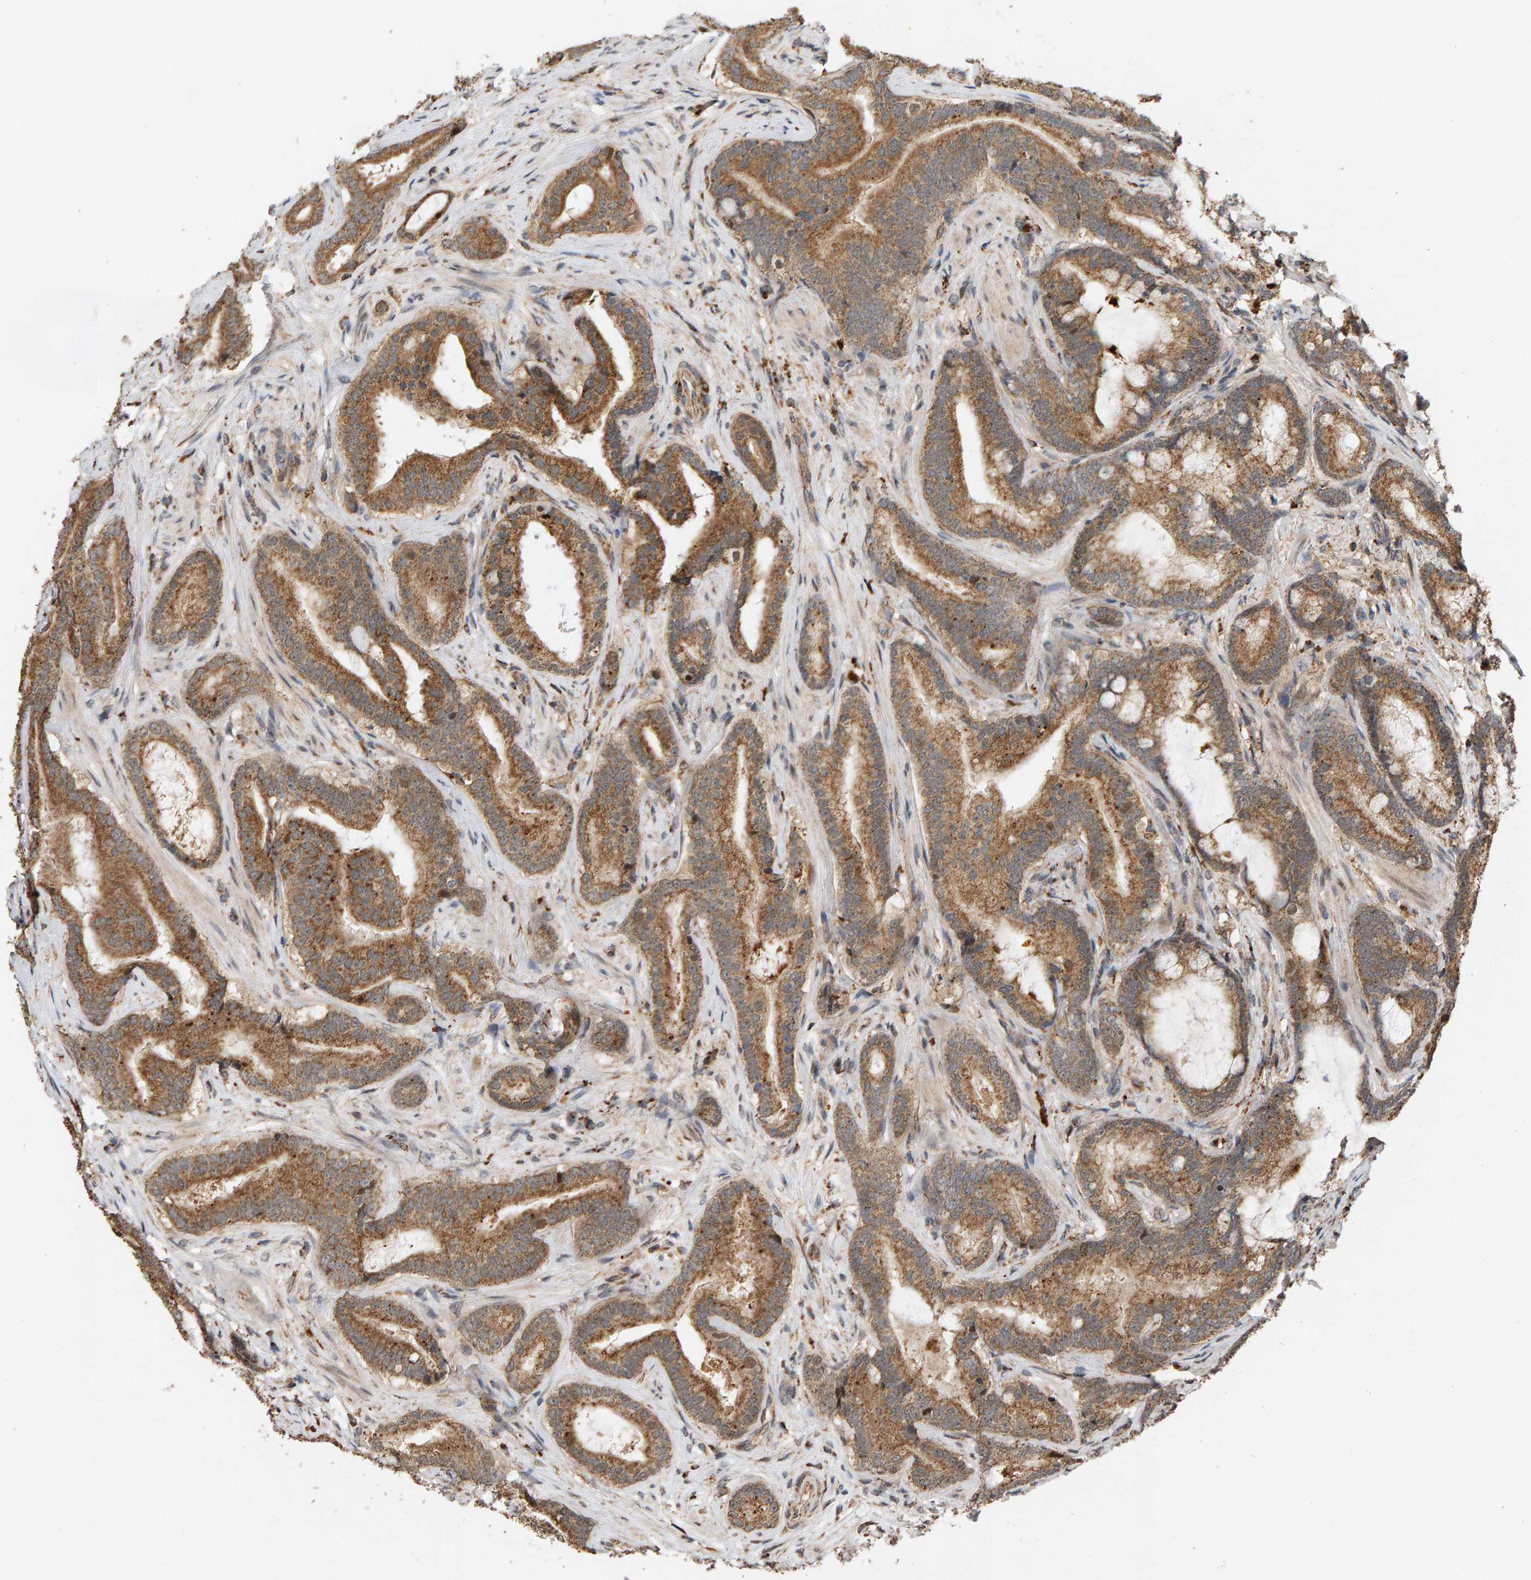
{"staining": {"intensity": "moderate", "quantity": ">75%", "location": "cytoplasmic/membranous"}, "tissue": "prostate cancer", "cell_type": "Tumor cells", "image_type": "cancer", "snomed": [{"axis": "morphology", "description": "Adenocarcinoma, High grade"}, {"axis": "topography", "description": "Prostate"}], "caption": "Tumor cells reveal medium levels of moderate cytoplasmic/membranous staining in approximately >75% of cells in prostate adenocarcinoma (high-grade).", "gene": "GSTK1", "patient": {"sex": "male", "age": 55}}